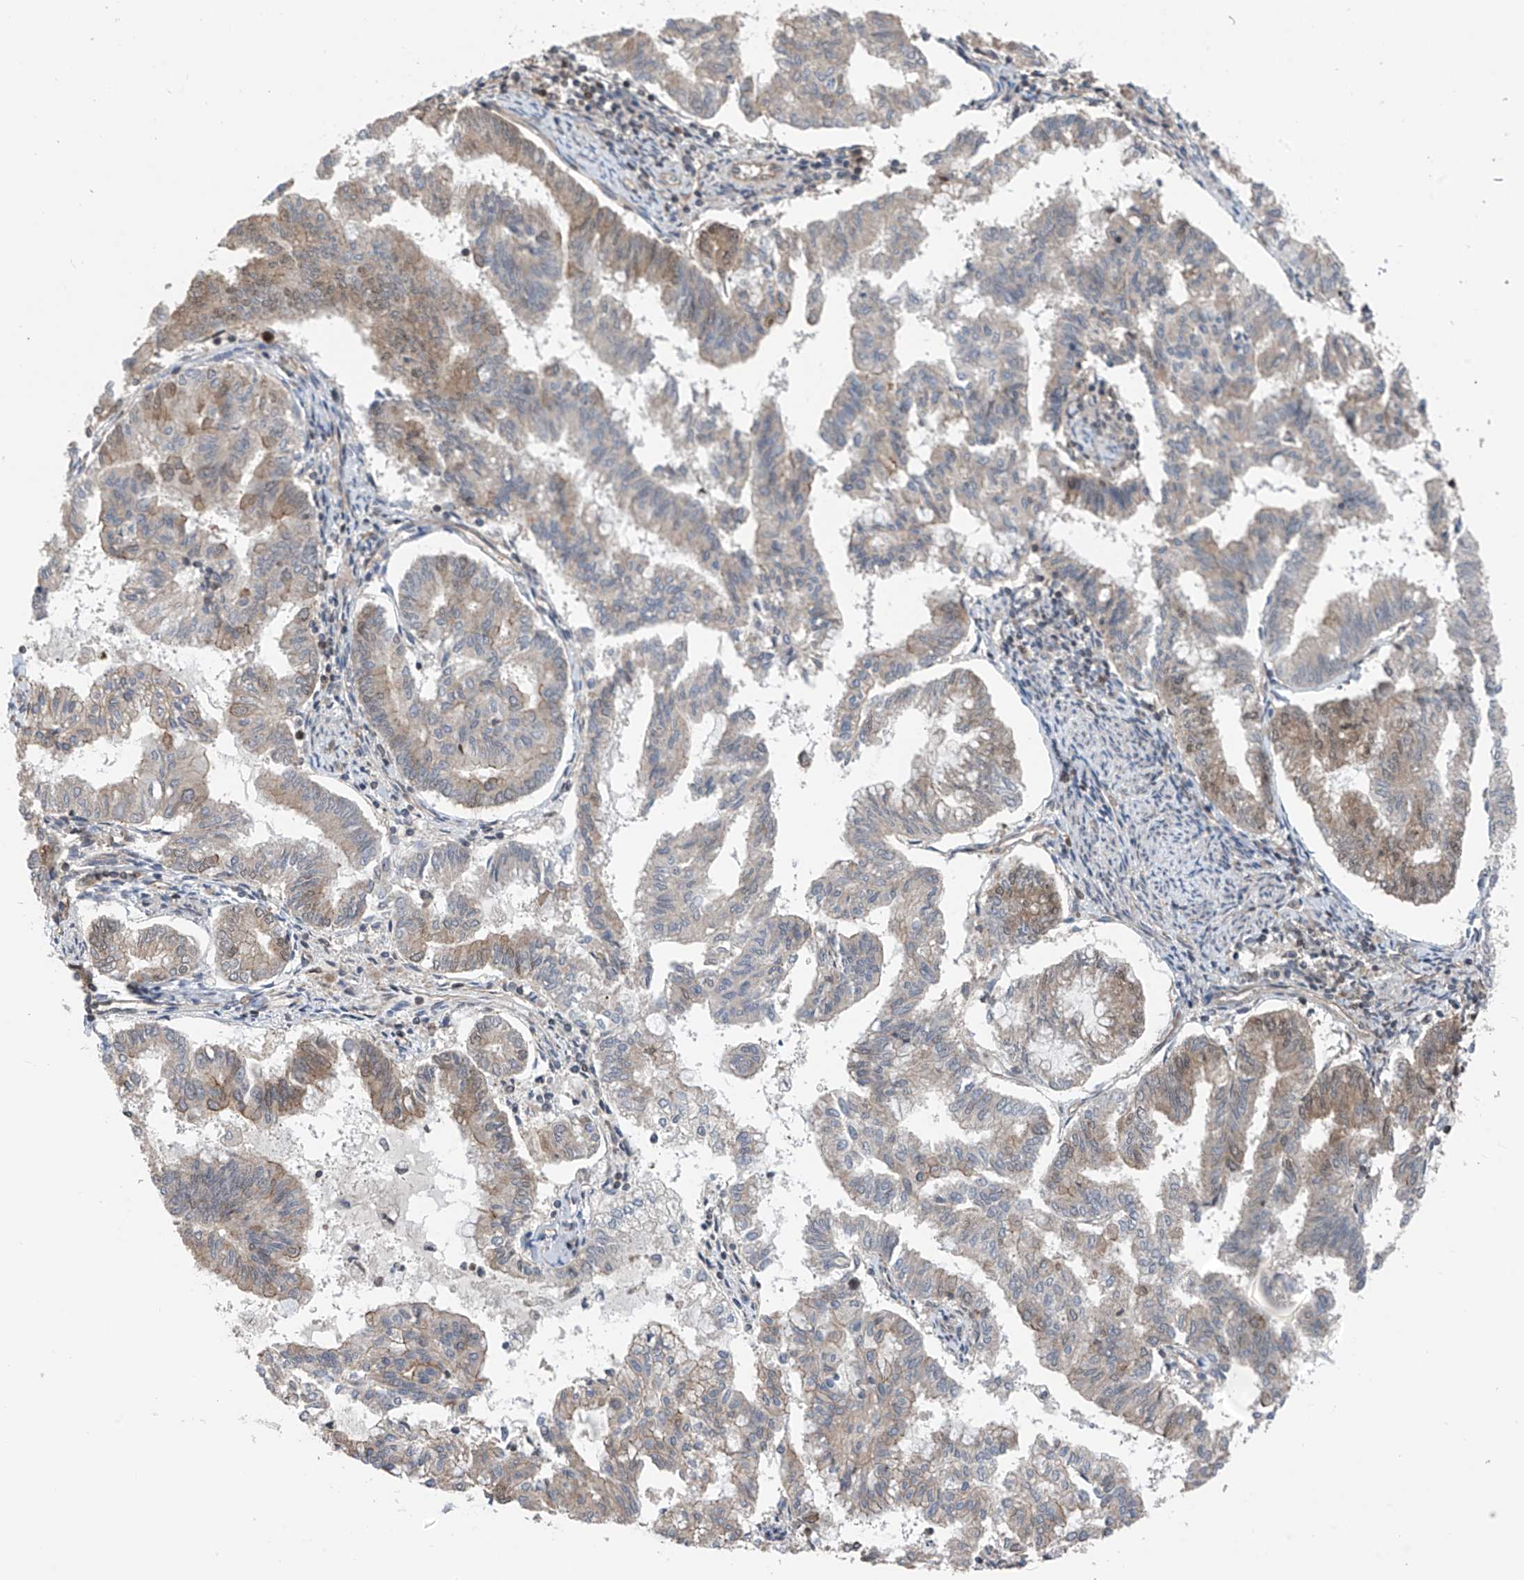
{"staining": {"intensity": "weak", "quantity": "25%-75%", "location": "cytoplasmic/membranous,nuclear"}, "tissue": "endometrial cancer", "cell_type": "Tumor cells", "image_type": "cancer", "snomed": [{"axis": "morphology", "description": "Adenocarcinoma, NOS"}, {"axis": "topography", "description": "Endometrium"}], "caption": "This photomicrograph demonstrates immunohistochemistry staining of adenocarcinoma (endometrial), with low weak cytoplasmic/membranous and nuclear expression in approximately 25%-75% of tumor cells.", "gene": "DNAJC9", "patient": {"sex": "female", "age": 79}}